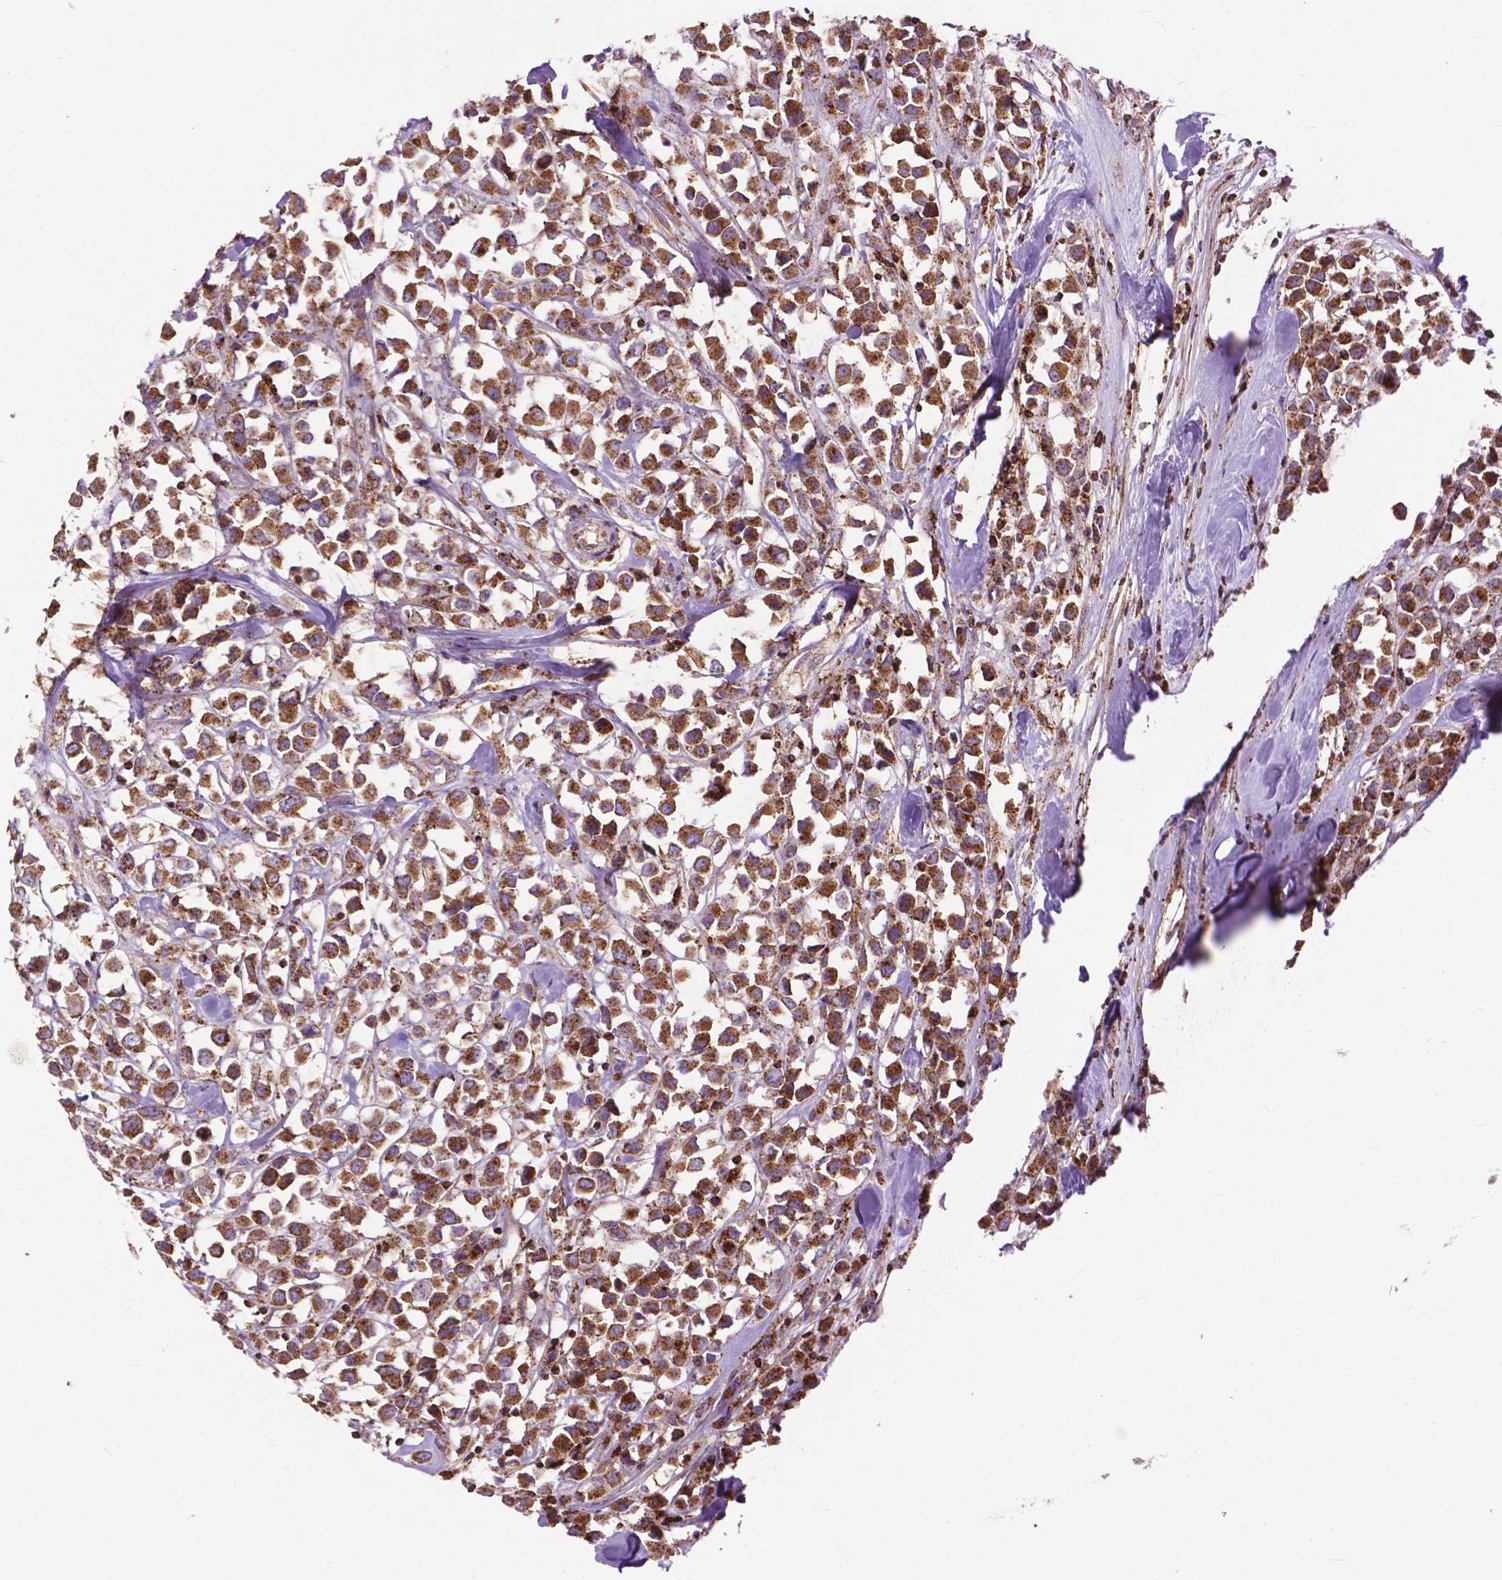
{"staining": {"intensity": "strong", "quantity": ">75%", "location": "cytoplasmic/membranous"}, "tissue": "breast cancer", "cell_type": "Tumor cells", "image_type": "cancer", "snomed": [{"axis": "morphology", "description": "Duct carcinoma"}, {"axis": "topography", "description": "Breast"}], "caption": "Breast infiltrating ductal carcinoma tissue demonstrates strong cytoplasmic/membranous expression in approximately >75% of tumor cells (DAB IHC with brightfield microscopy, high magnification).", "gene": "CHMP4A", "patient": {"sex": "female", "age": 61}}